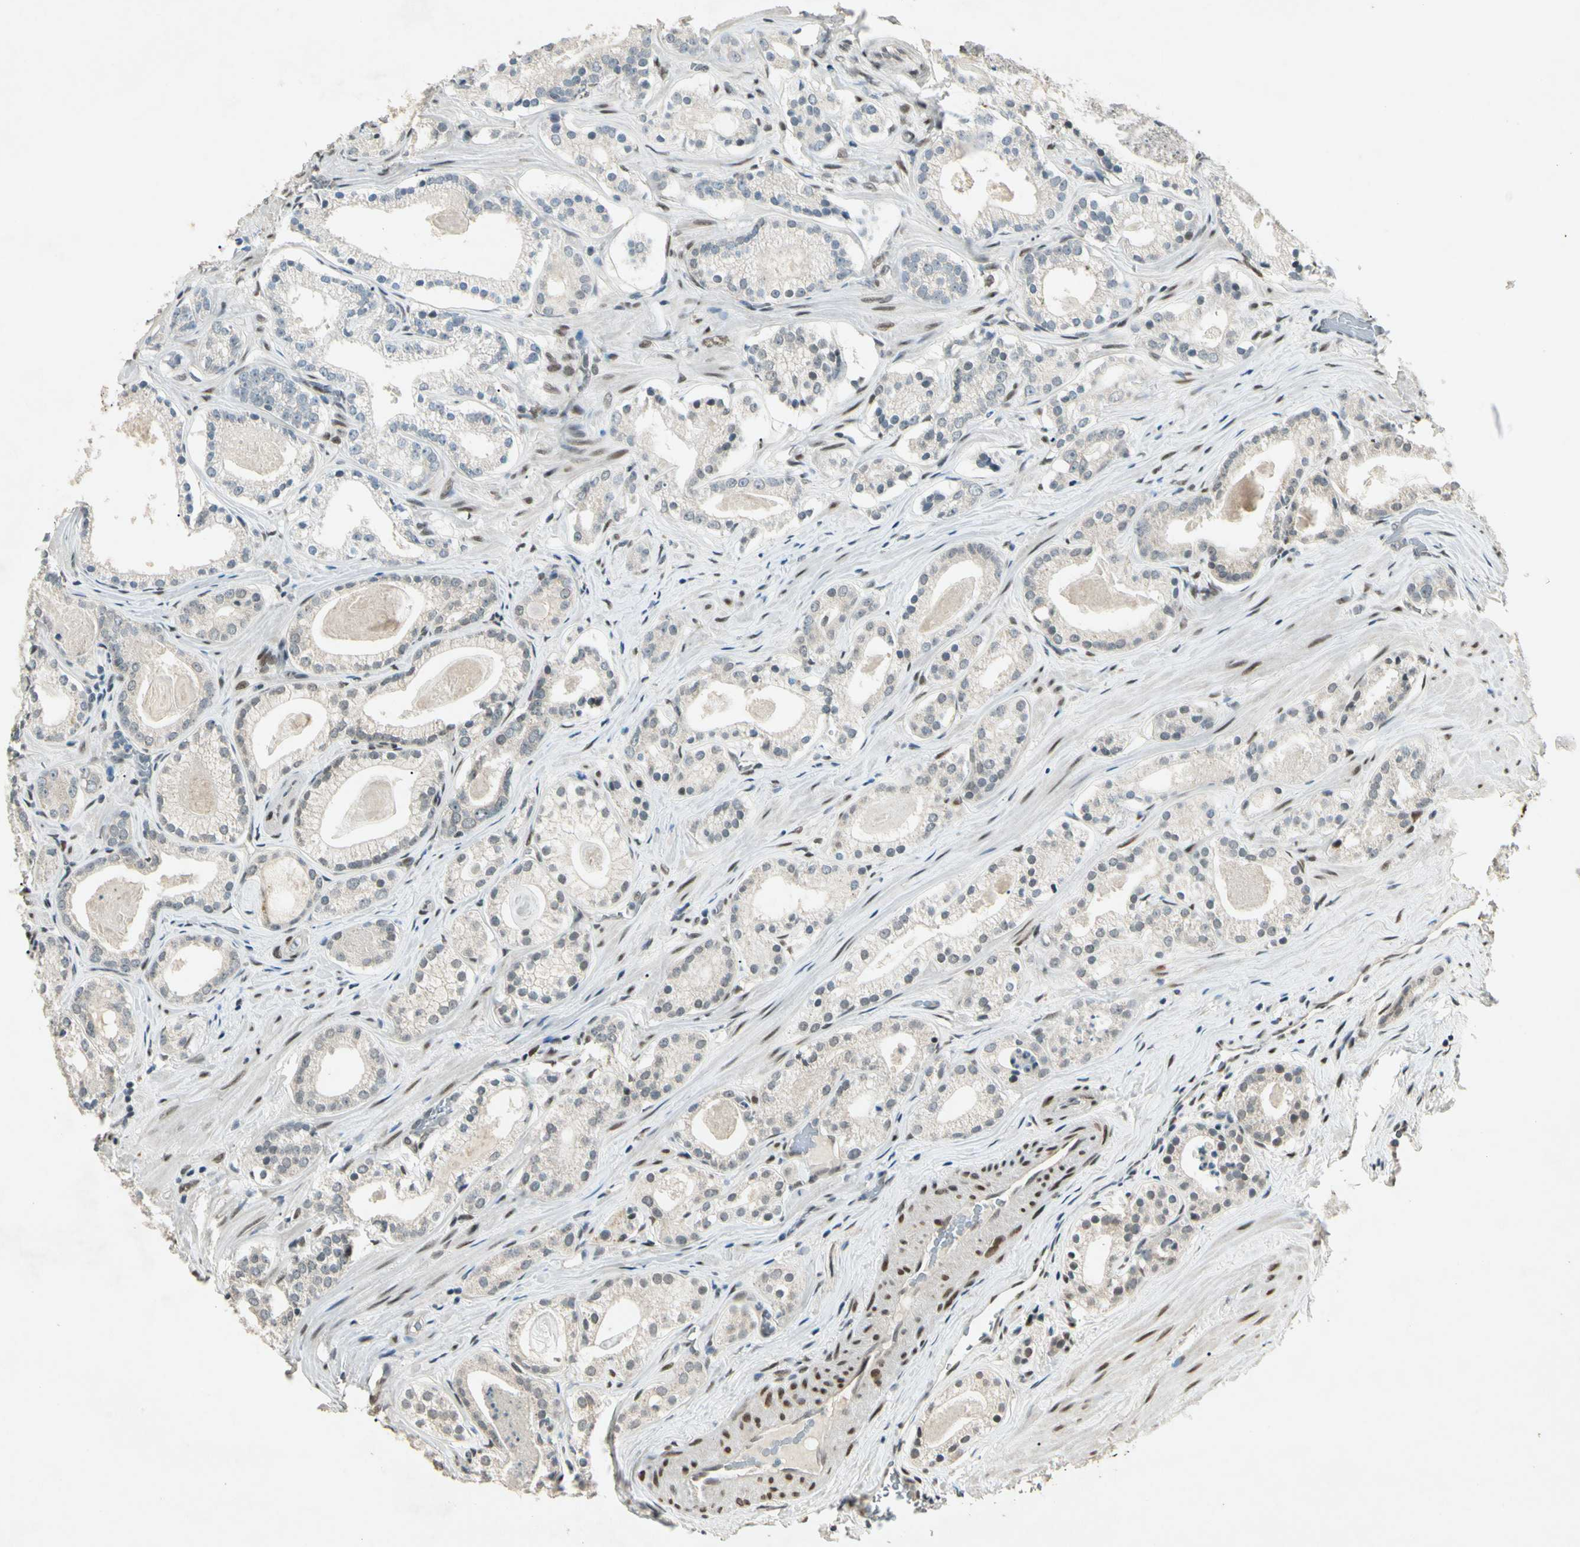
{"staining": {"intensity": "negative", "quantity": "none", "location": "none"}, "tissue": "prostate cancer", "cell_type": "Tumor cells", "image_type": "cancer", "snomed": [{"axis": "morphology", "description": "Adenocarcinoma, Low grade"}, {"axis": "topography", "description": "Prostate"}], "caption": "Human prostate cancer (adenocarcinoma (low-grade)) stained for a protein using IHC demonstrates no expression in tumor cells.", "gene": "ZBTB4", "patient": {"sex": "male", "age": 59}}